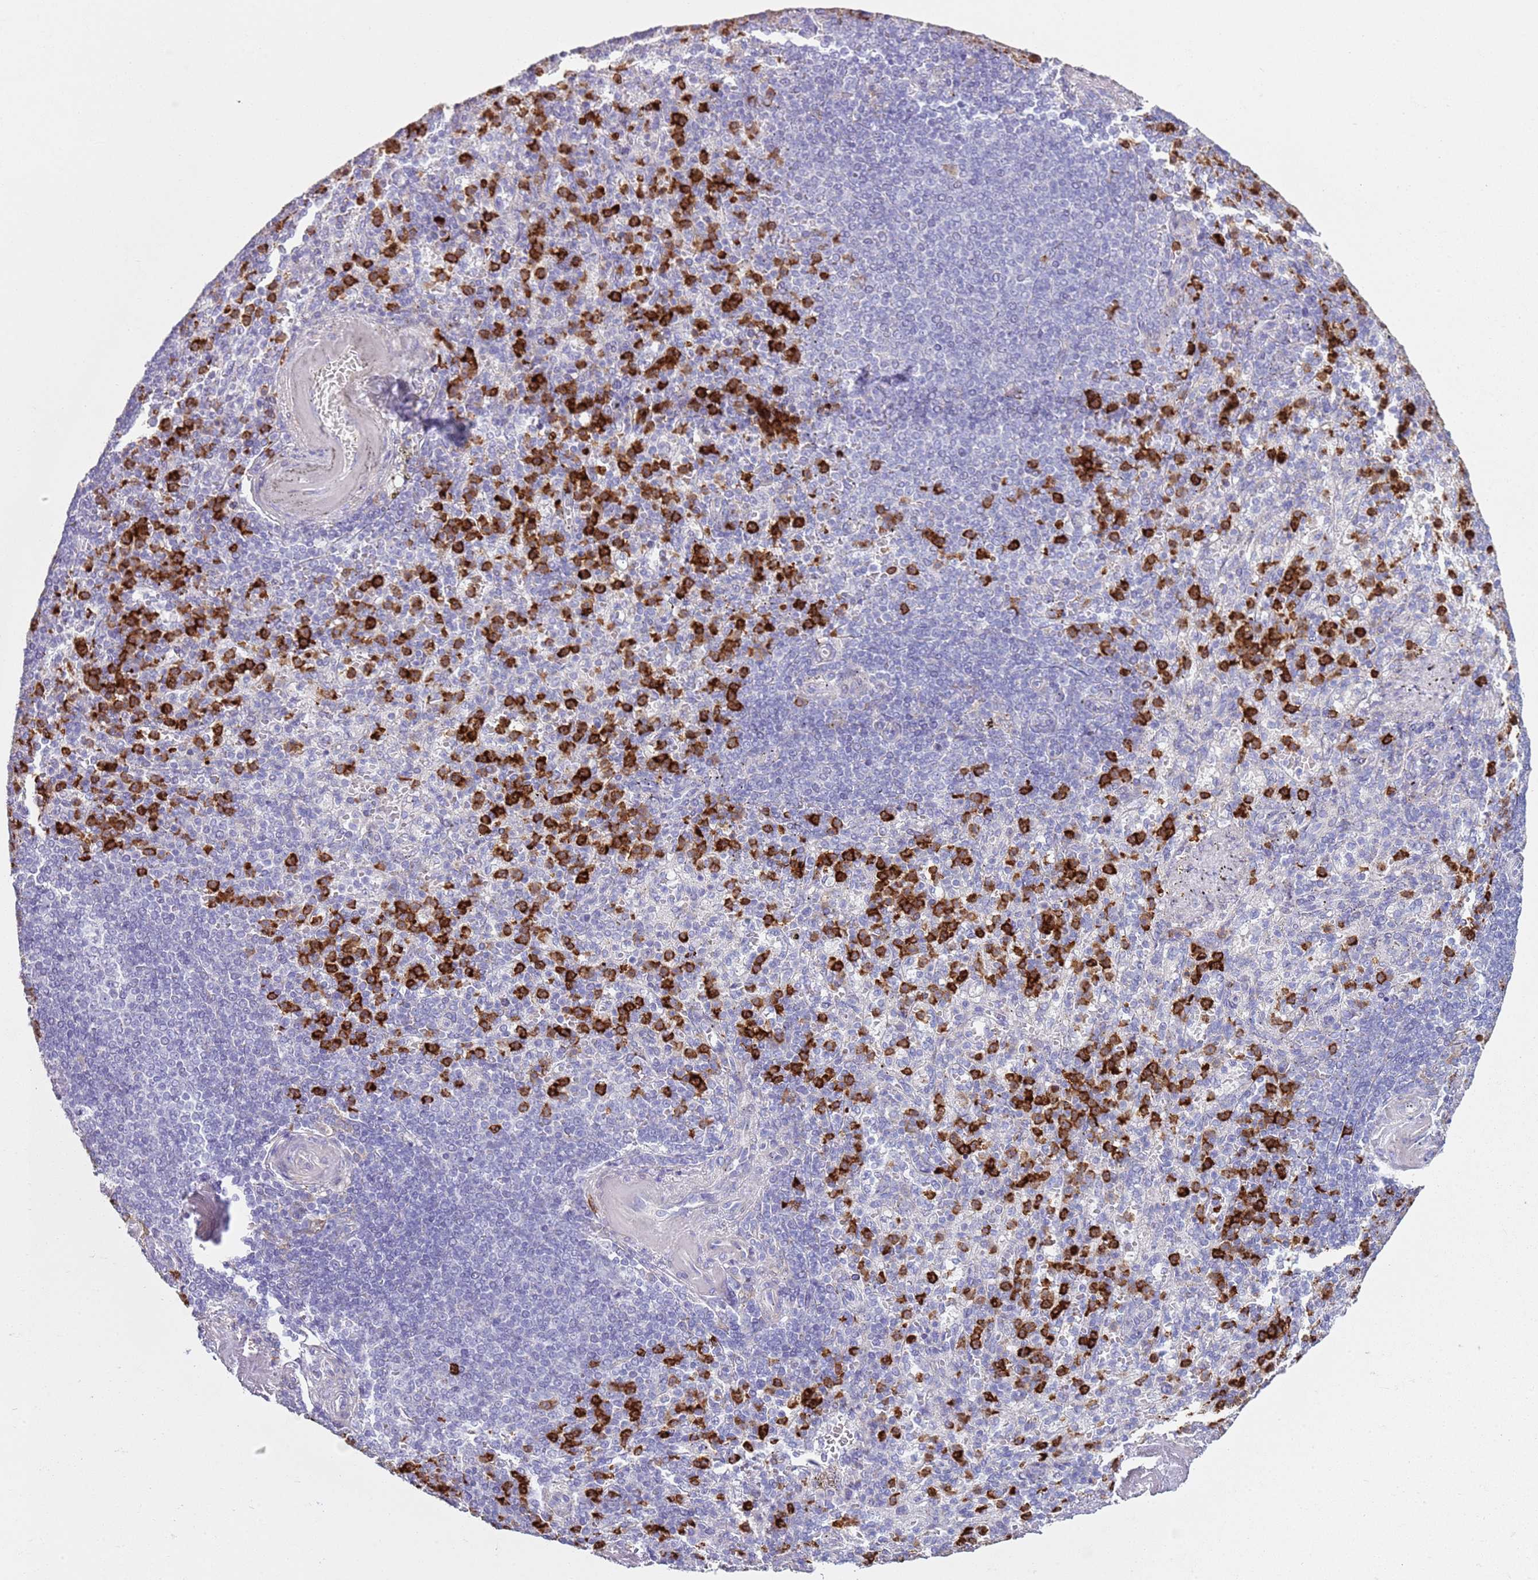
{"staining": {"intensity": "strong", "quantity": "<25%", "location": "cytoplasmic/membranous"}, "tissue": "spleen", "cell_type": "Cells in red pulp", "image_type": "normal", "snomed": [{"axis": "morphology", "description": "Normal tissue, NOS"}, {"axis": "topography", "description": "Spleen"}], "caption": "A medium amount of strong cytoplasmic/membranous positivity is identified in about <25% of cells in red pulp in benign spleen.", "gene": "CD177", "patient": {"sex": "female", "age": 74}}